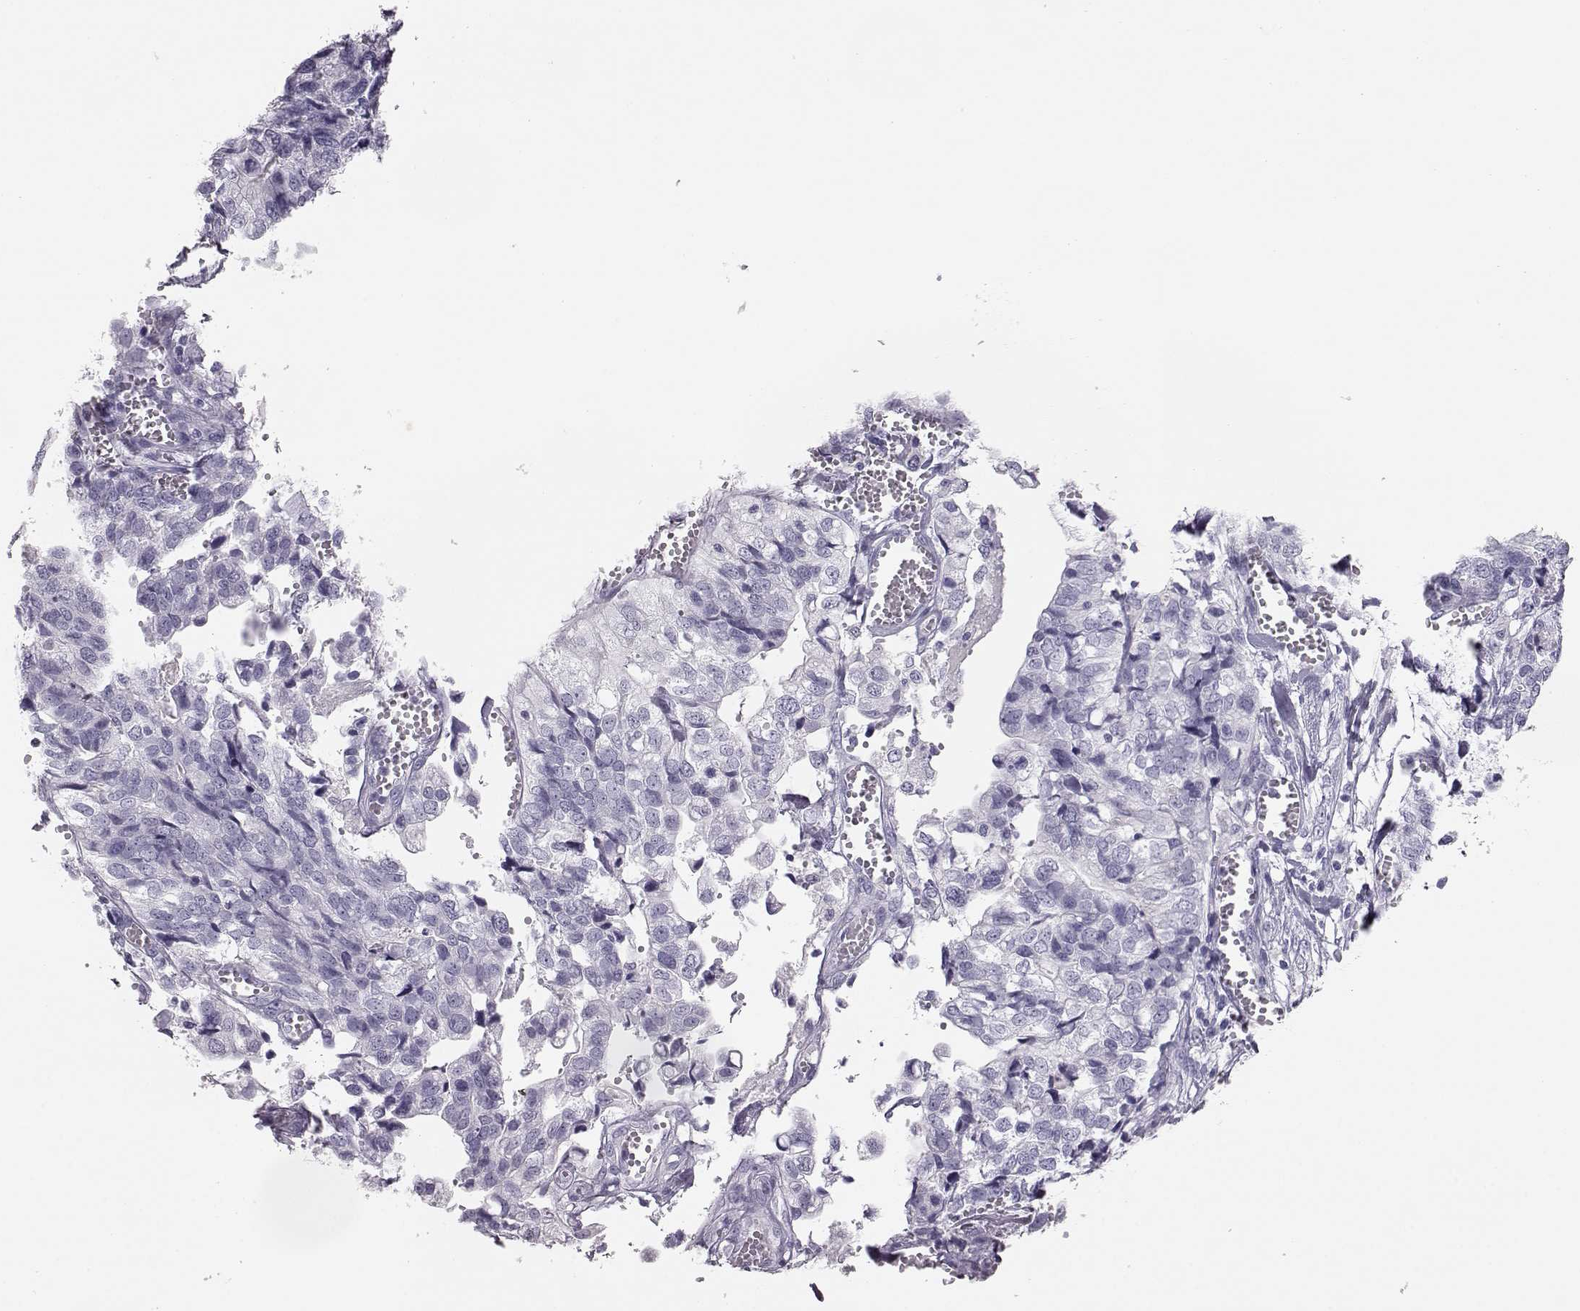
{"staining": {"intensity": "negative", "quantity": "none", "location": "none"}, "tissue": "stomach cancer", "cell_type": "Tumor cells", "image_type": "cancer", "snomed": [{"axis": "morphology", "description": "Adenocarcinoma, NOS"}, {"axis": "topography", "description": "Stomach, upper"}], "caption": "A micrograph of human stomach cancer is negative for staining in tumor cells.", "gene": "BFSP2", "patient": {"sex": "female", "age": 67}}